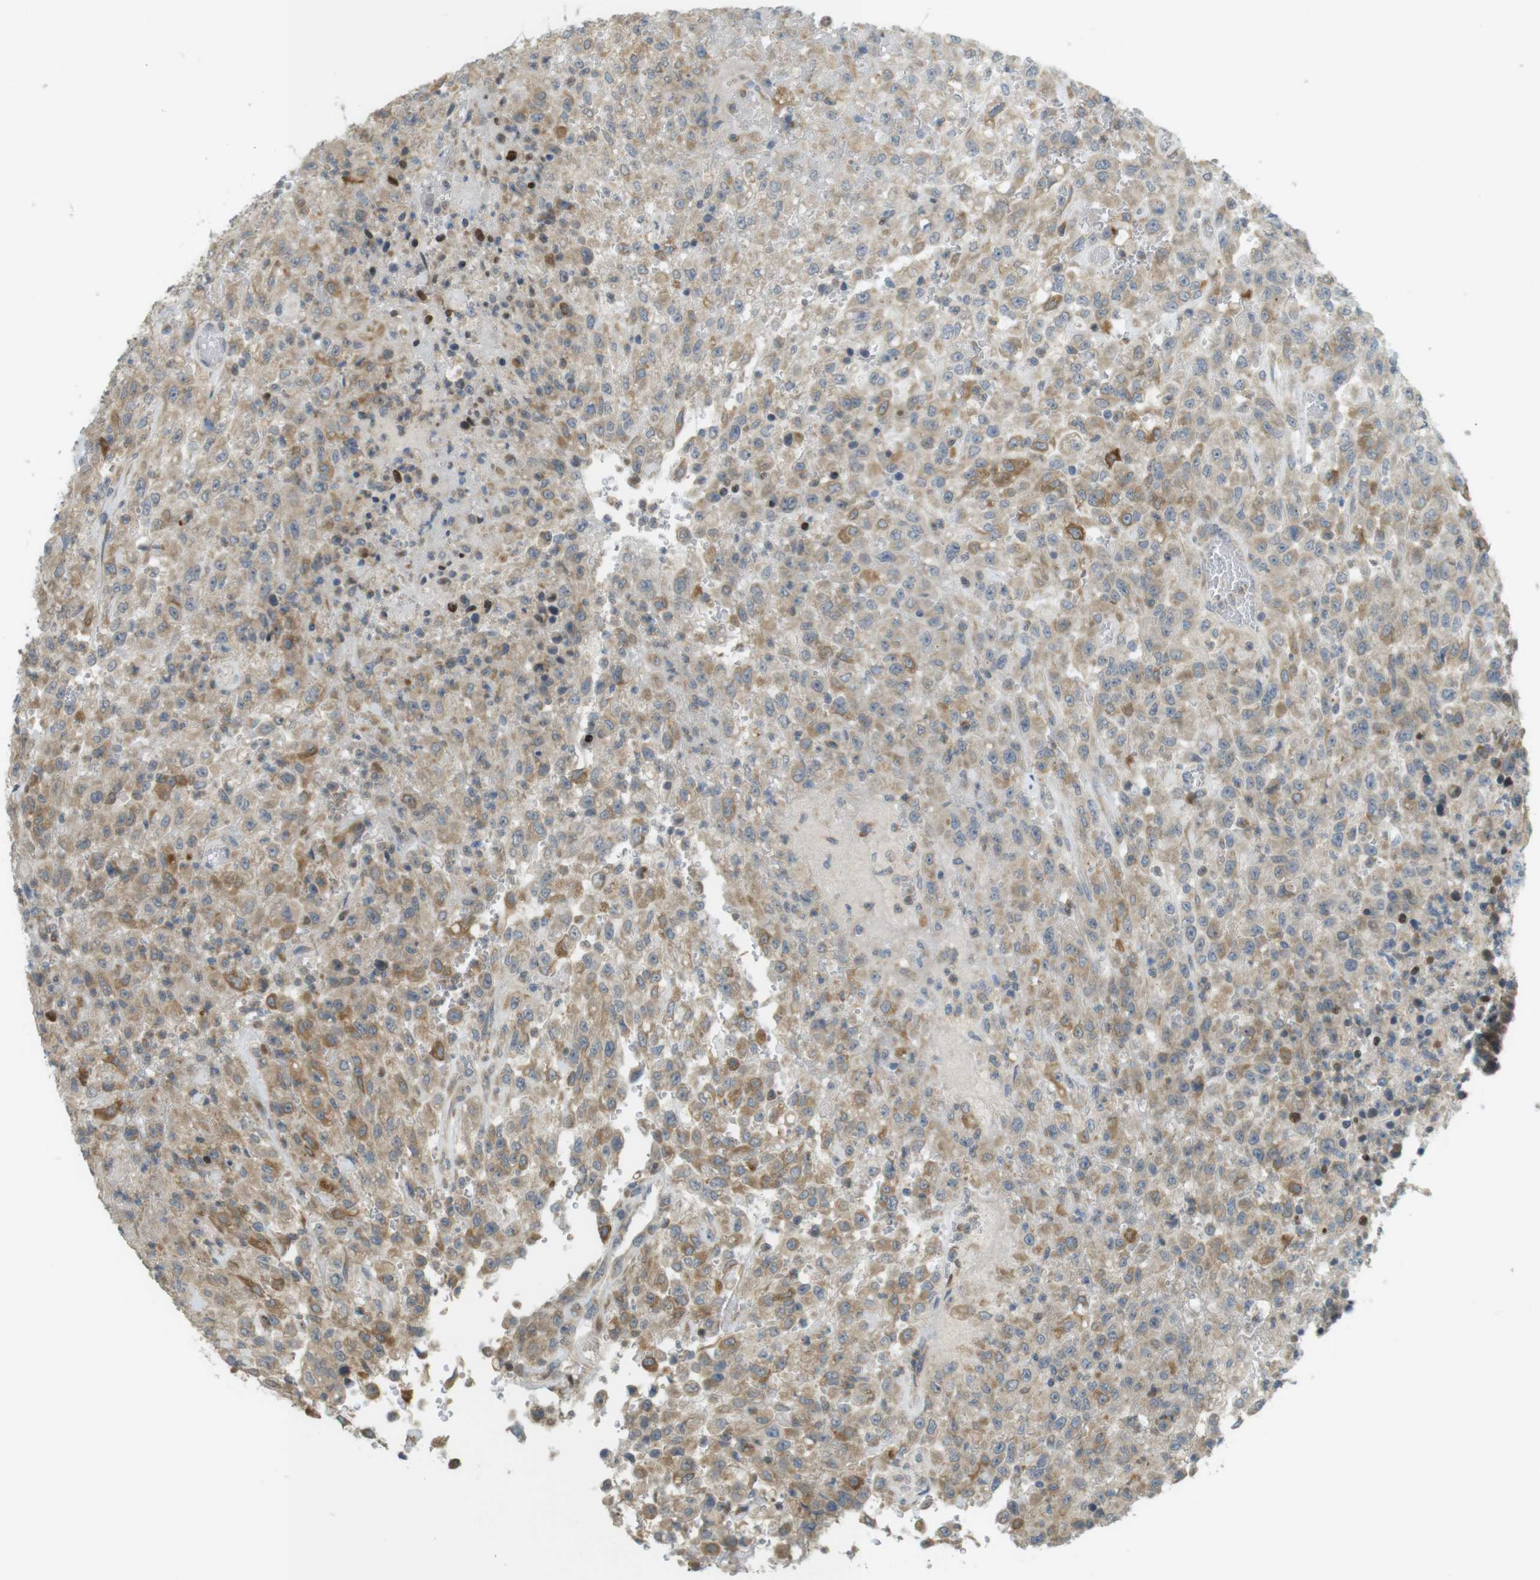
{"staining": {"intensity": "moderate", "quantity": ">75%", "location": "cytoplasmic/membranous"}, "tissue": "urothelial cancer", "cell_type": "Tumor cells", "image_type": "cancer", "snomed": [{"axis": "morphology", "description": "Urothelial carcinoma, High grade"}, {"axis": "topography", "description": "Urinary bladder"}], "caption": "This image reveals immunohistochemistry staining of human urothelial cancer, with medium moderate cytoplasmic/membranous positivity in approximately >75% of tumor cells.", "gene": "CLRN3", "patient": {"sex": "male", "age": 46}}